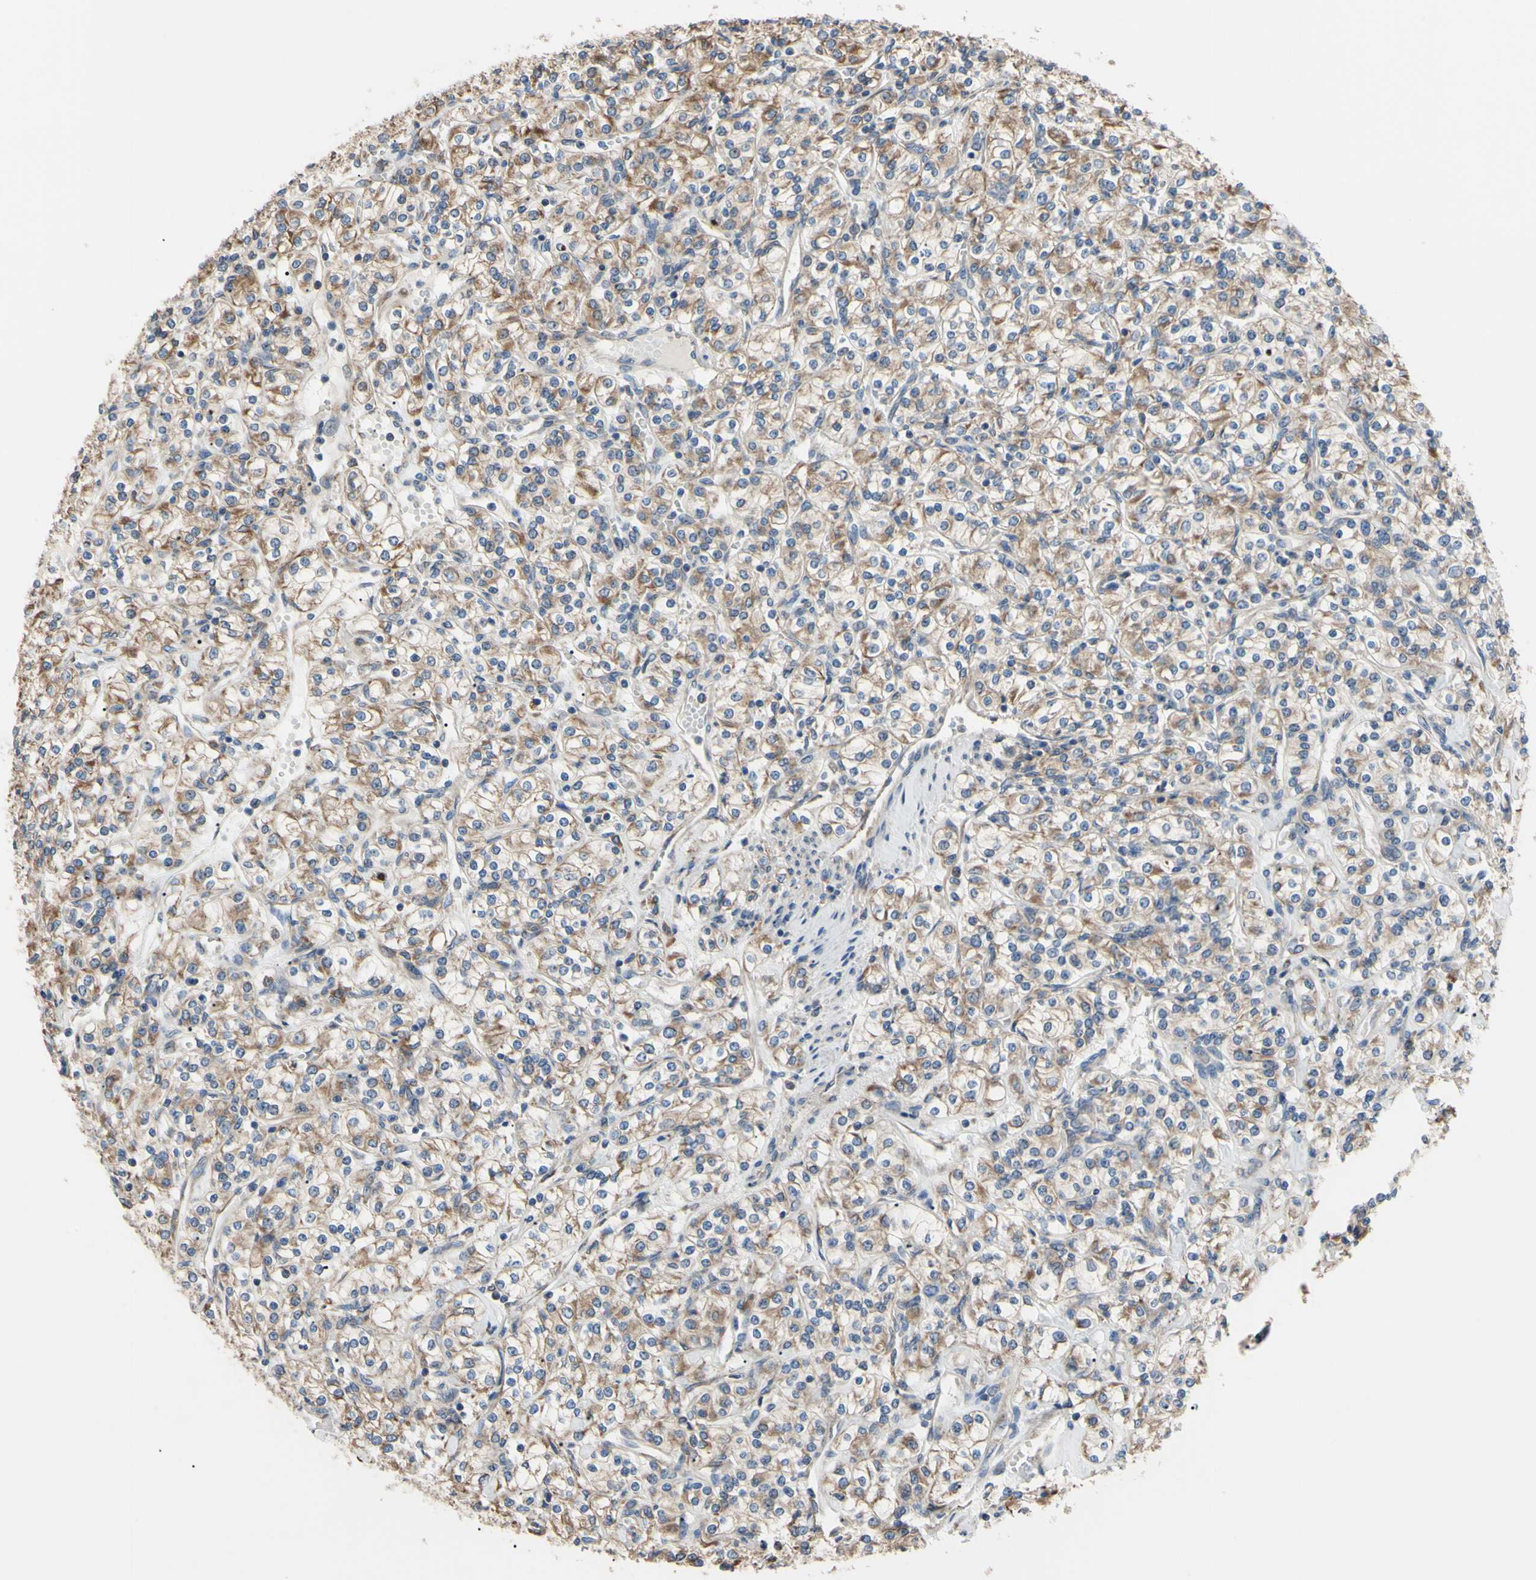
{"staining": {"intensity": "moderate", "quantity": ">75%", "location": "cytoplasmic/membranous"}, "tissue": "renal cancer", "cell_type": "Tumor cells", "image_type": "cancer", "snomed": [{"axis": "morphology", "description": "Adenocarcinoma, NOS"}, {"axis": "topography", "description": "Kidney"}], "caption": "Human renal adenocarcinoma stained for a protein (brown) exhibits moderate cytoplasmic/membranous positive positivity in about >75% of tumor cells.", "gene": "BMF", "patient": {"sex": "male", "age": 77}}